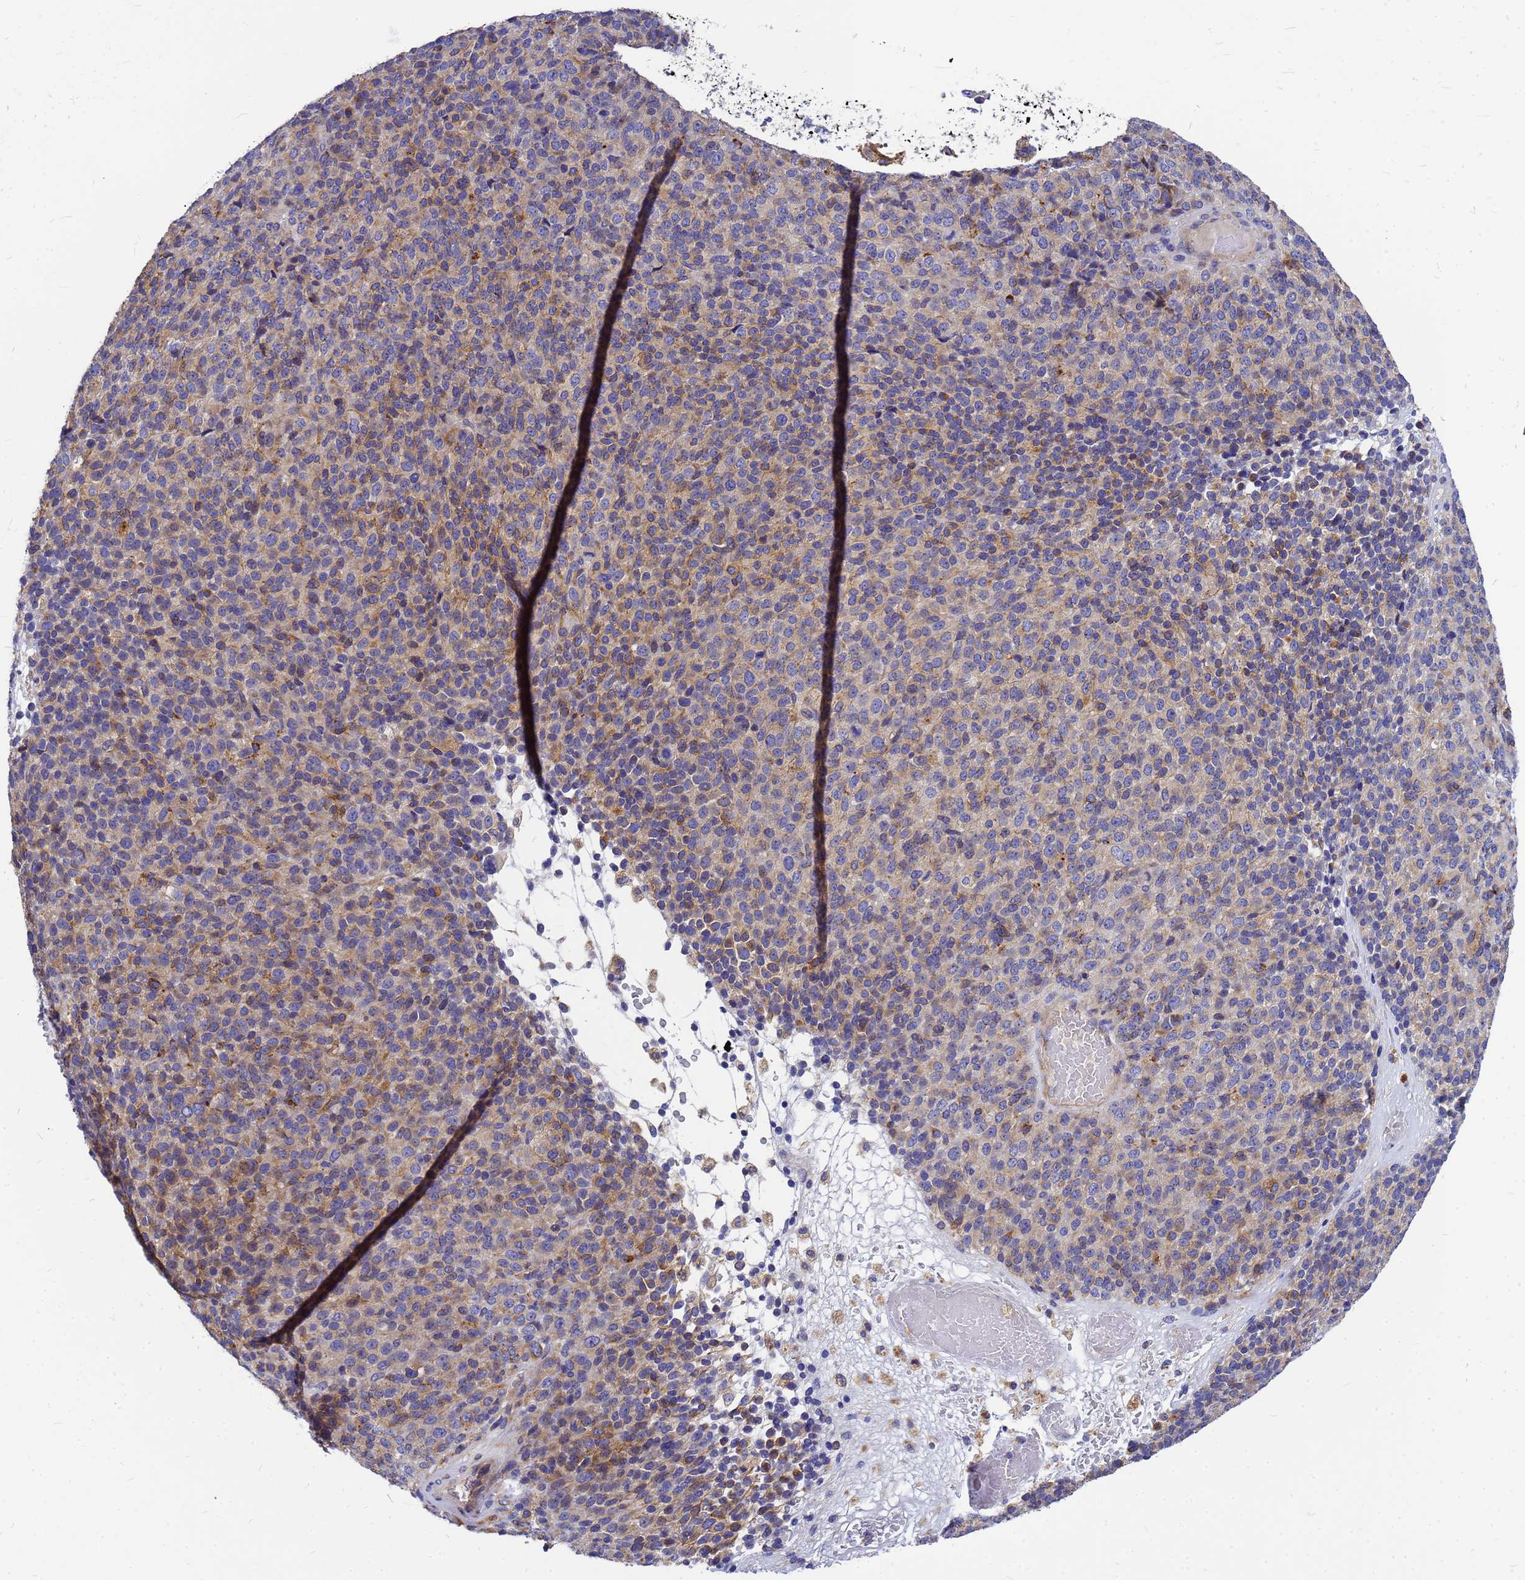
{"staining": {"intensity": "moderate", "quantity": "25%-75%", "location": "cytoplasmic/membranous"}, "tissue": "melanoma", "cell_type": "Tumor cells", "image_type": "cancer", "snomed": [{"axis": "morphology", "description": "Malignant melanoma, Metastatic site"}, {"axis": "topography", "description": "Brain"}], "caption": "Protein expression analysis of malignant melanoma (metastatic site) demonstrates moderate cytoplasmic/membranous positivity in approximately 25%-75% of tumor cells.", "gene": "FBXW5", "patient": {"sex": "female", "age": 56}}